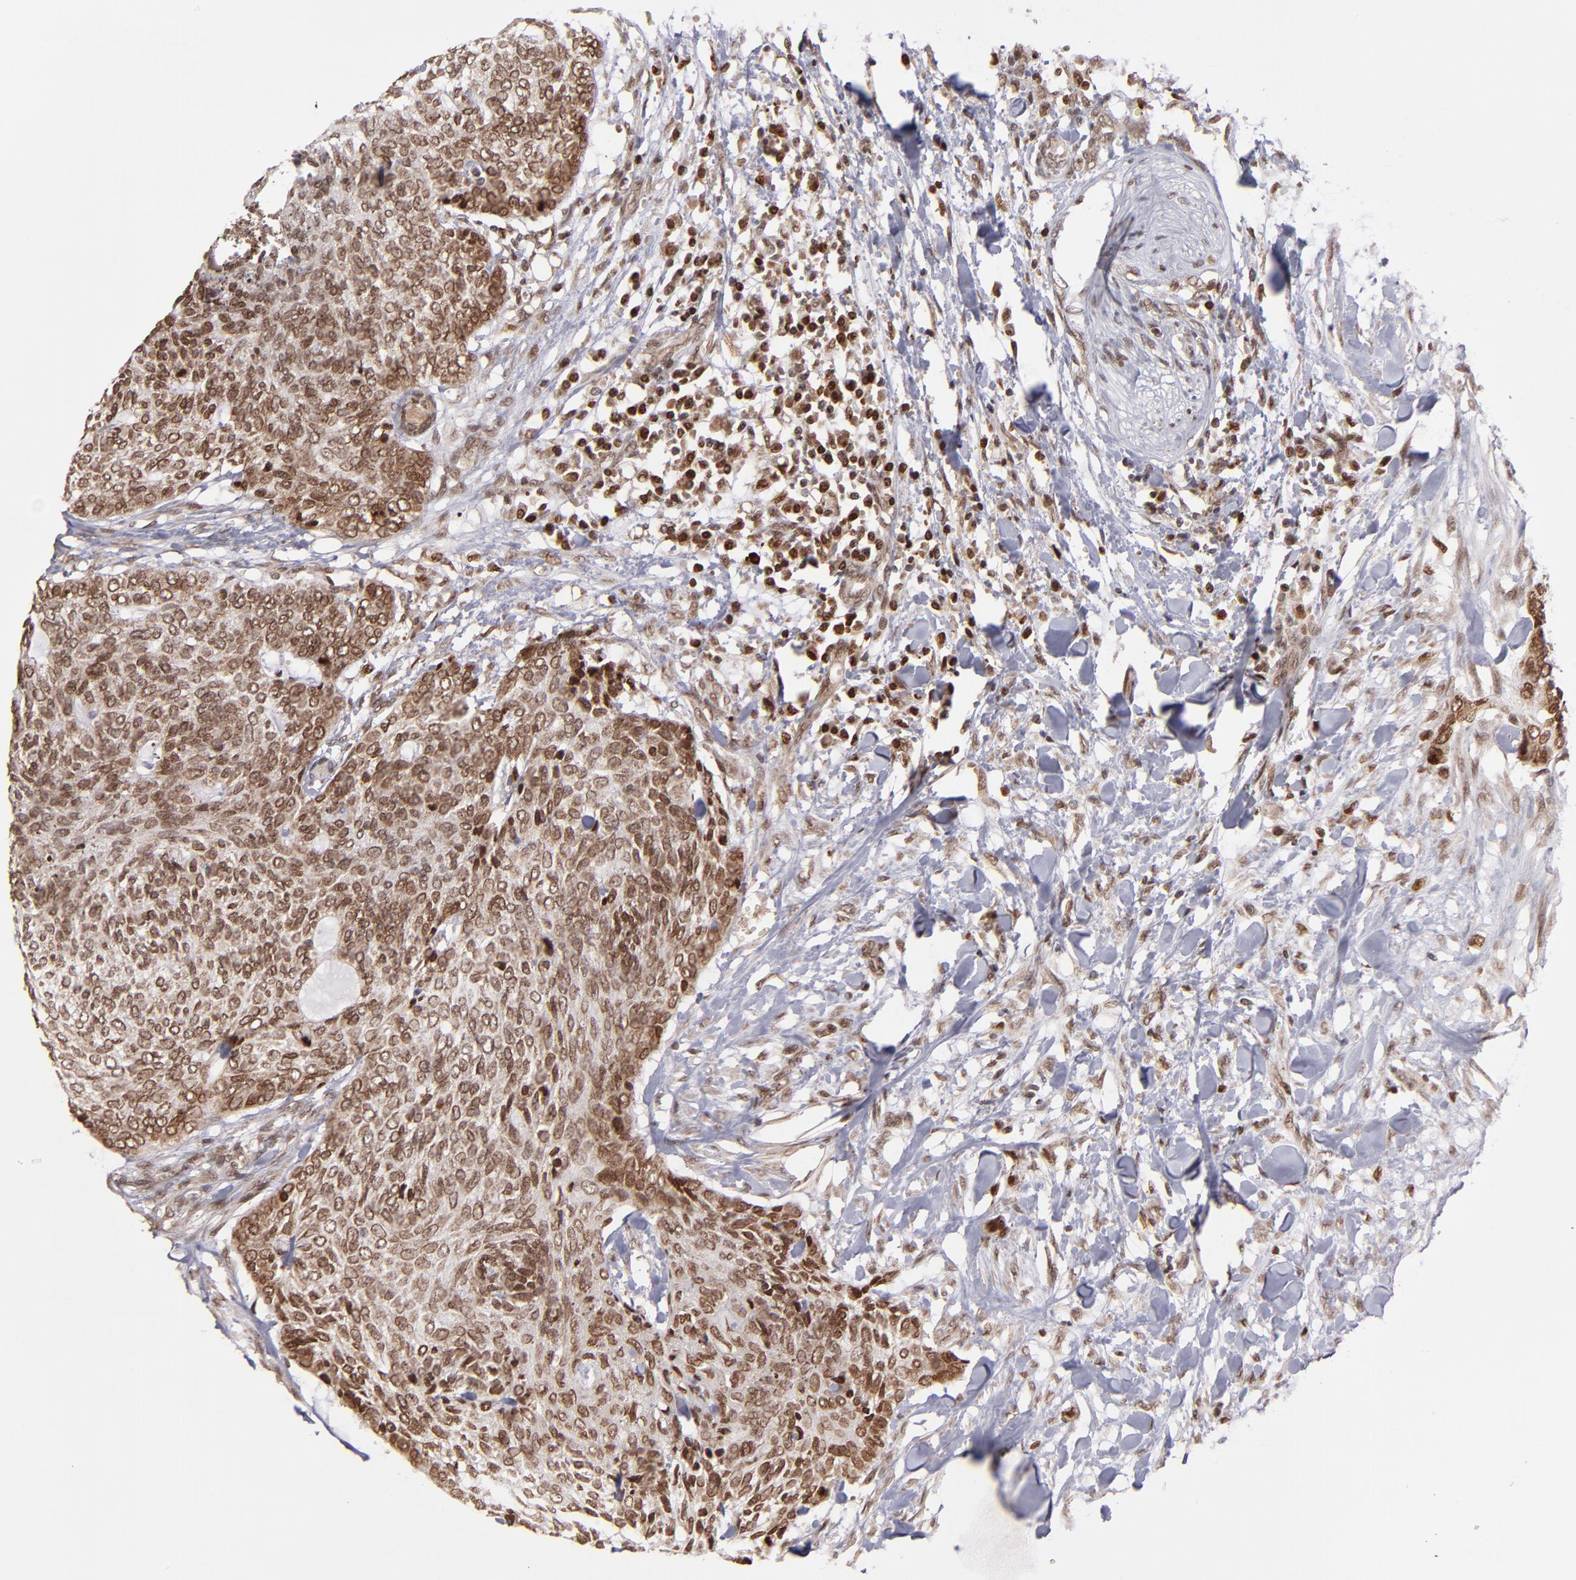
{"staining": {"intensity": "moderate", "quantity": ">75%", "location": "cytoplasmic/membranous,nuclear"}, "tissue": "head and neck cancer", "cell_type": "Tumor cells", "image_type": "cancer", "snomed": [{"axis": "morphology", "description": "Squamous cell carcinoma, NOS"}, {"axis": "topography", "description": "Salivary gland"}, {"axis": "topography", "description": "Head-Neck"}], "caption": "This histopathology image demonstrates immunohistochemistry (IHC) staining of head and neck squamous cell carcinoma, with medium moderate cytoplasmic/membranous and nuclear positivity in about >75% of tumor cells.", "gene": "TOP1MT", "patient": {"sex": "male", "age": 70}}